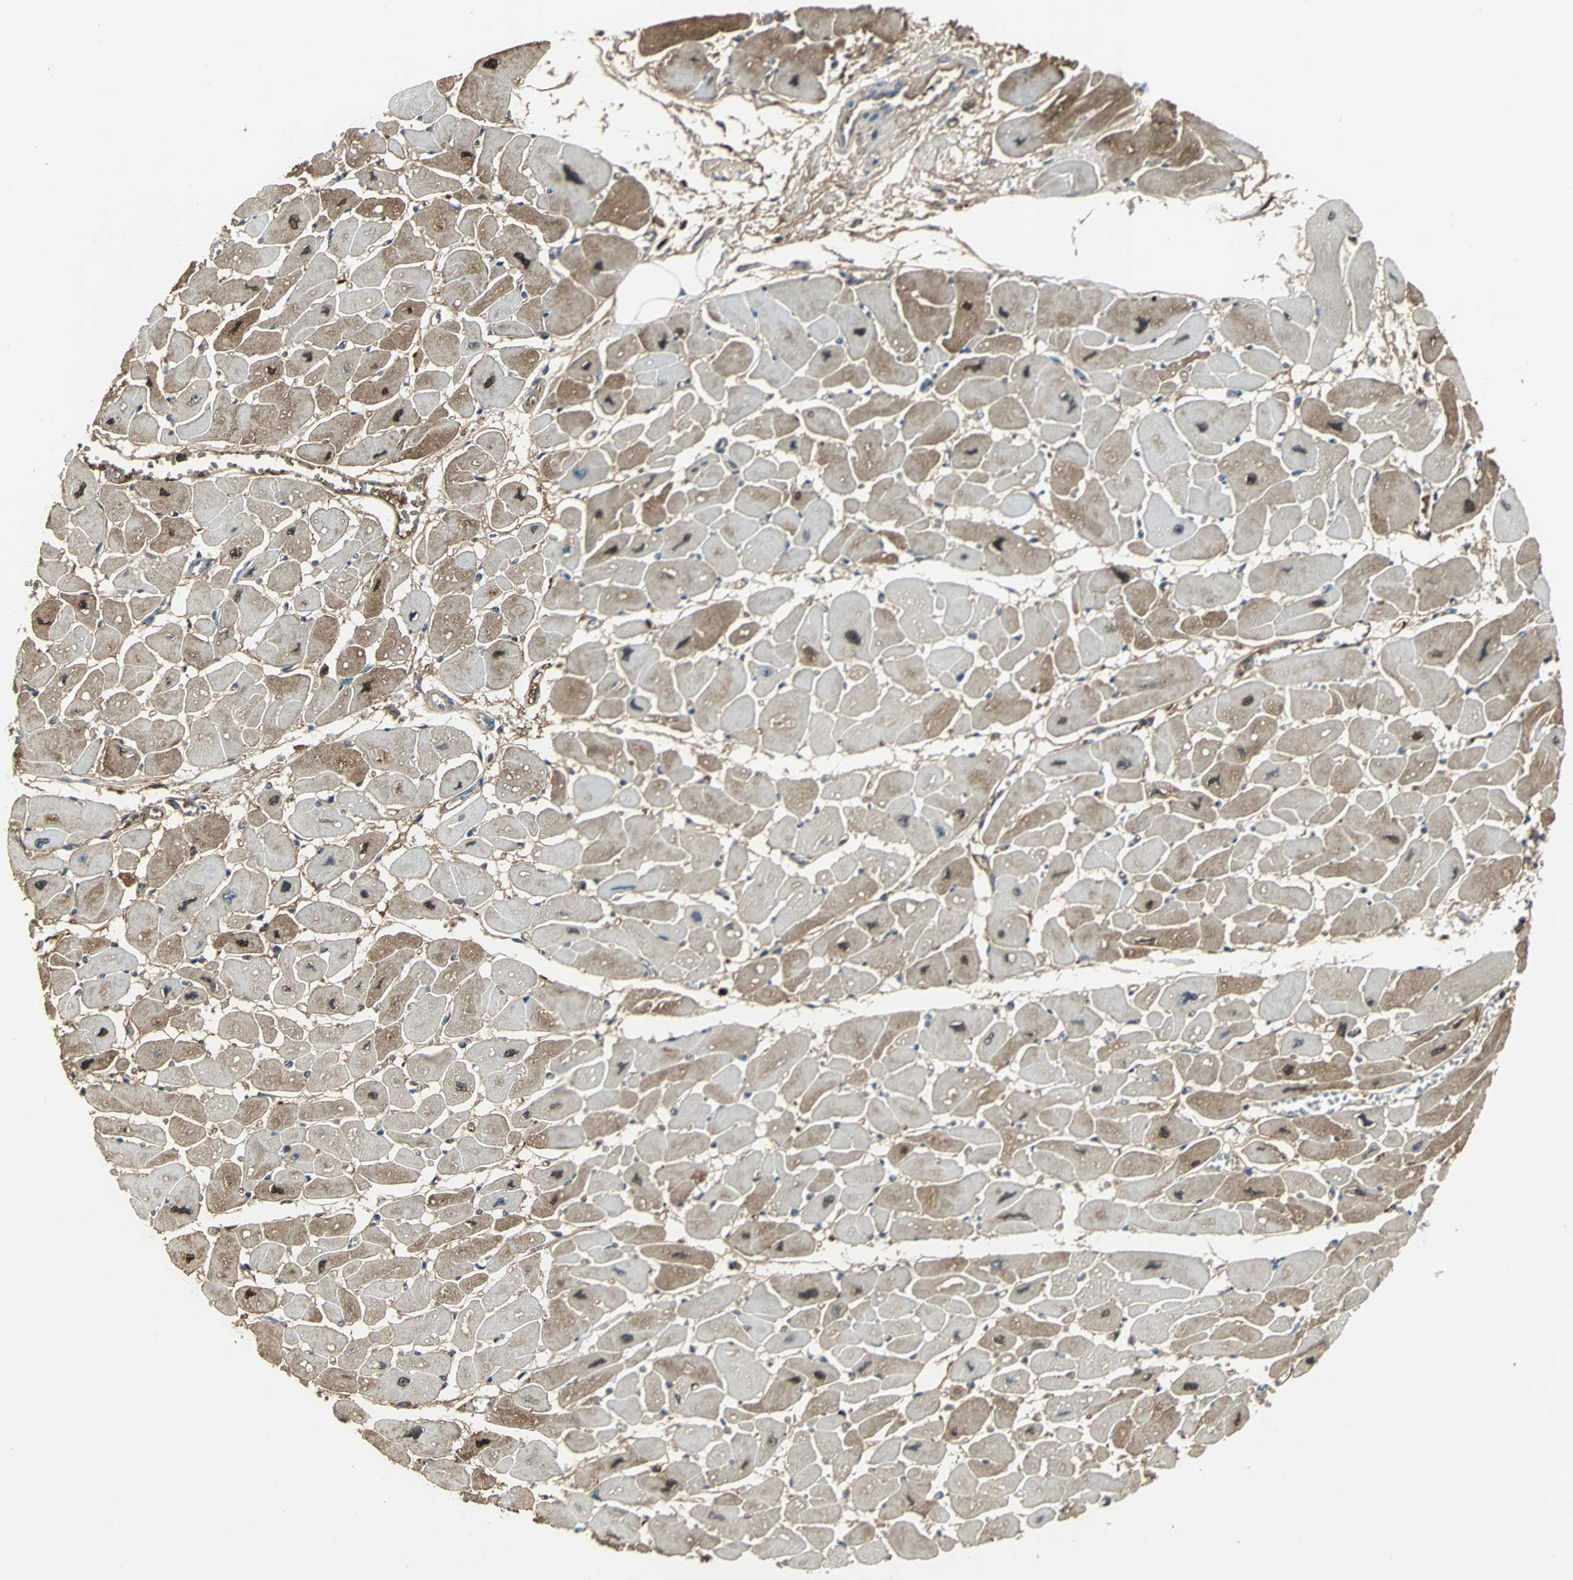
{"staining": {"intensity": "weak", "quantity": "25%-75%", "location": "cytoplasmic/membranous"}, "tissue": "heart muscle", "cell_type": "Cardiomyocytes", "image_type": "normal", "snomed": [{"axis": "morphology", "description": "Normal tissue, NOS"}, {"axis": "topography", "description": "Heart"}], "caption": "Heart muscle stained with DAB immunohistochemistry displays low levels of weak cytoplasmic/membranous staining in approximately 25%-75% of cardiomyocytes.", "gene": "IGHA1", "patient": {"sex": "female", "age": 54}}